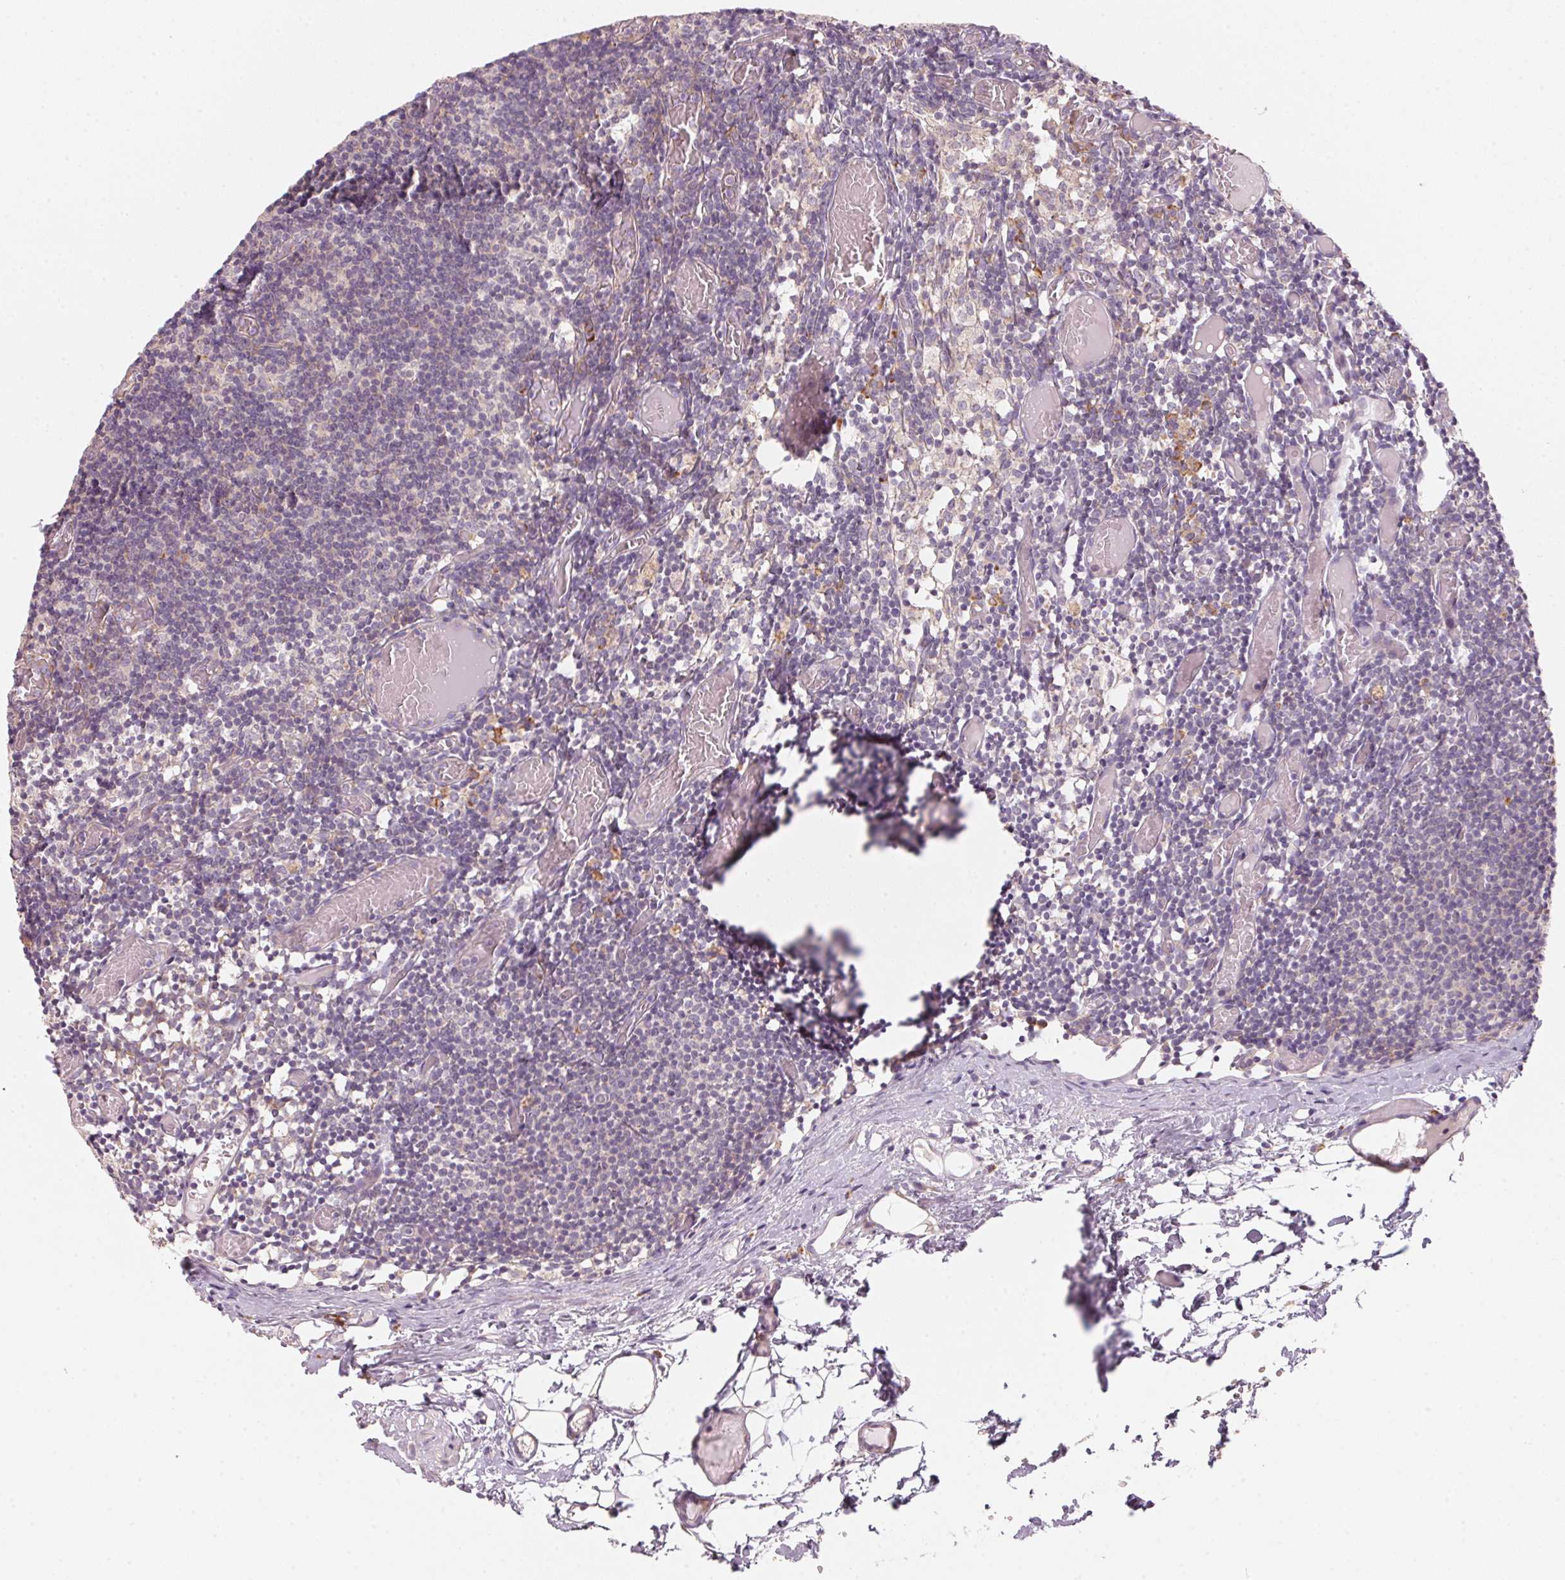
{"staining": {"intensity": "negative", "quantity": "none", "location": "none"}, "tissue": "lymph node", "cell_type": "Germinal center cells", "image_type": "normal", "snomed": [{"axis": "morphology", "description": "Normal tissue, NOS"}, {"axis": "topography", "description": "Lymph node"}], "caption": "There is no significant positivity in germinal center cells of lymph node. (DAB immunohistochemistry, high magnification).", "gene": "BLOC1S2", "patient": {"sex": "female", "age": 41}}